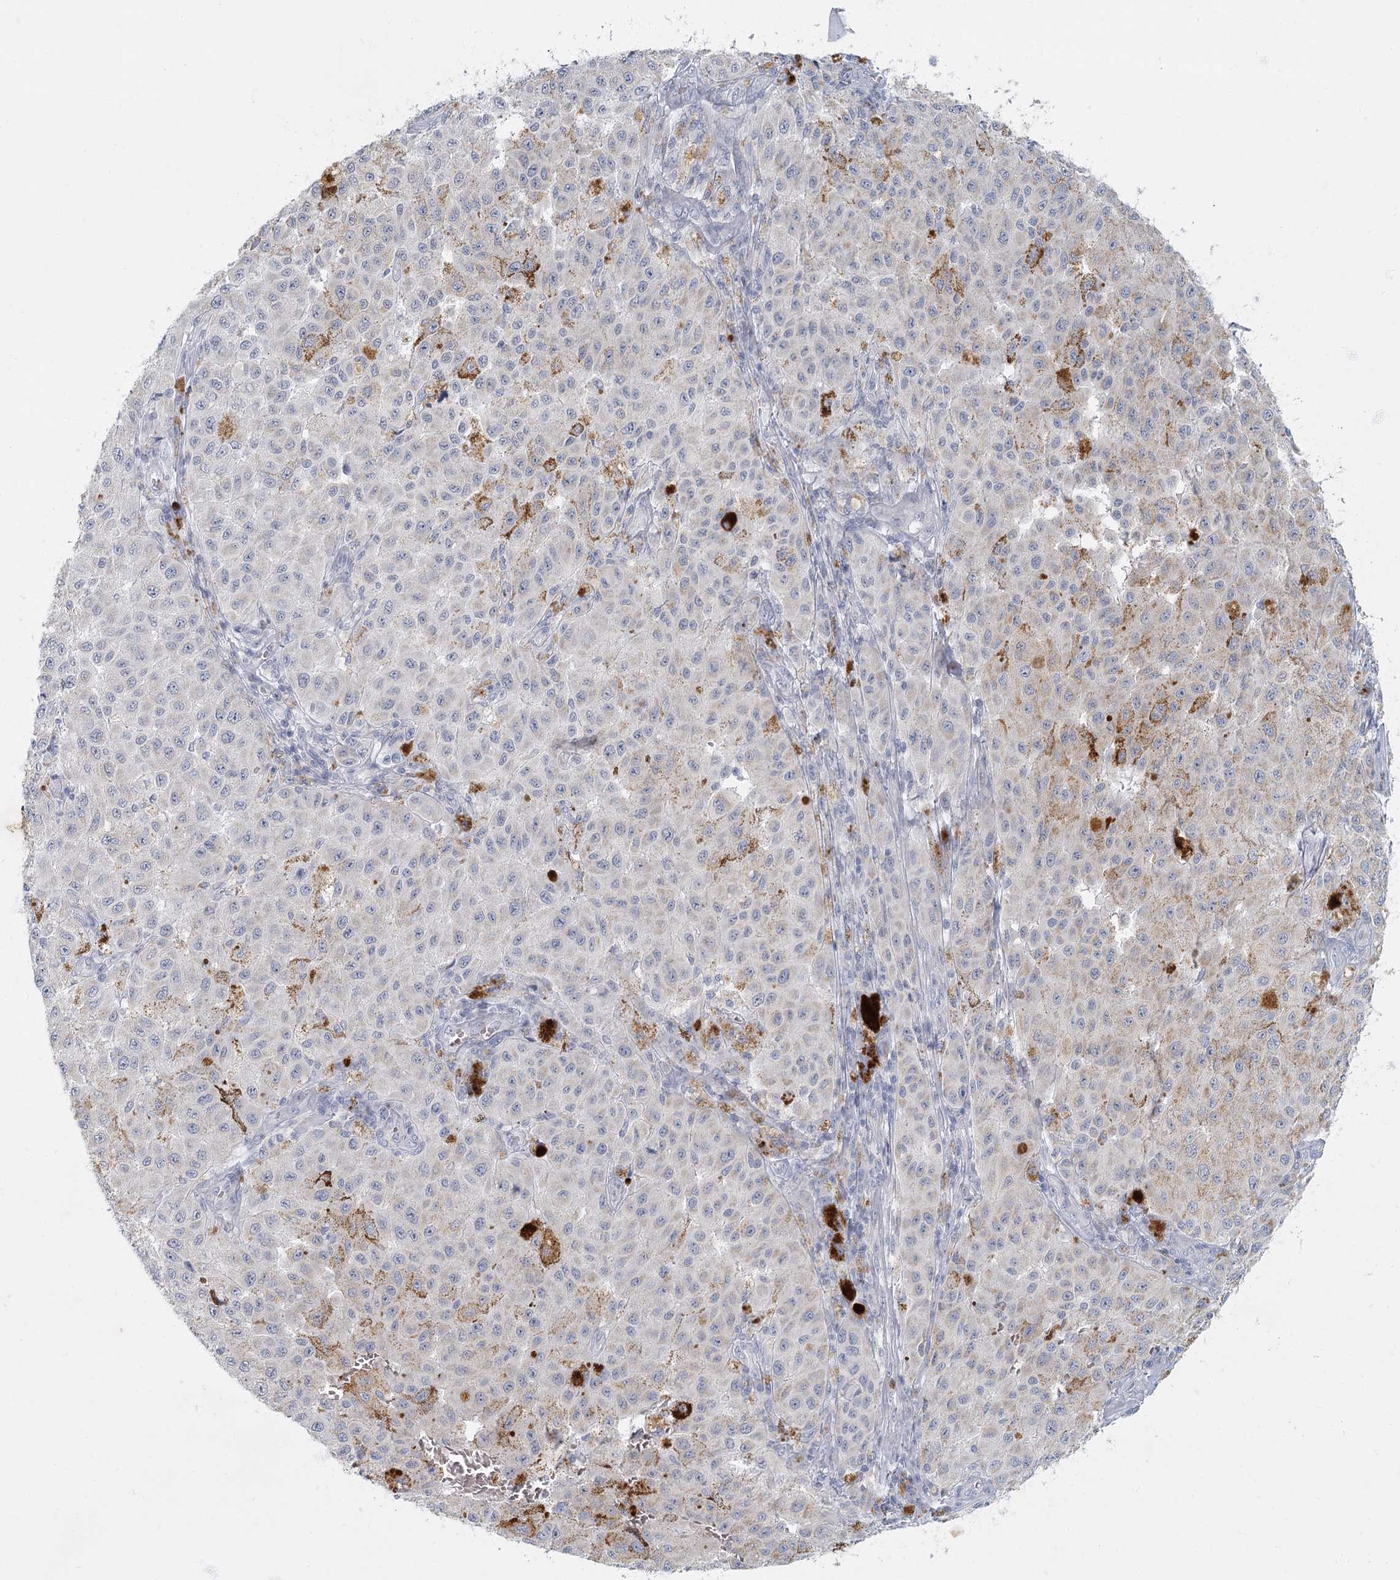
{"staining": {"intensity": "negative", "quantity": "none", "location": "none"}, "tissue": "melanoma", "cell_type": "Tumor cells", "image_type": "cancer", "snomed": [{"axis": "morphology", "description": "Malignant melanoma, NOS"}, {"axis": "topography", "description": "Skin"}], "caption": "High magnification brightfield microscopy of malignant melanoma stained with DAB (brown) and counterstained with hematoxylin (blue): tumor cells show no significant expression.", "gene": "FAM110C", "patient": {"sex": "female", "age": 64}}